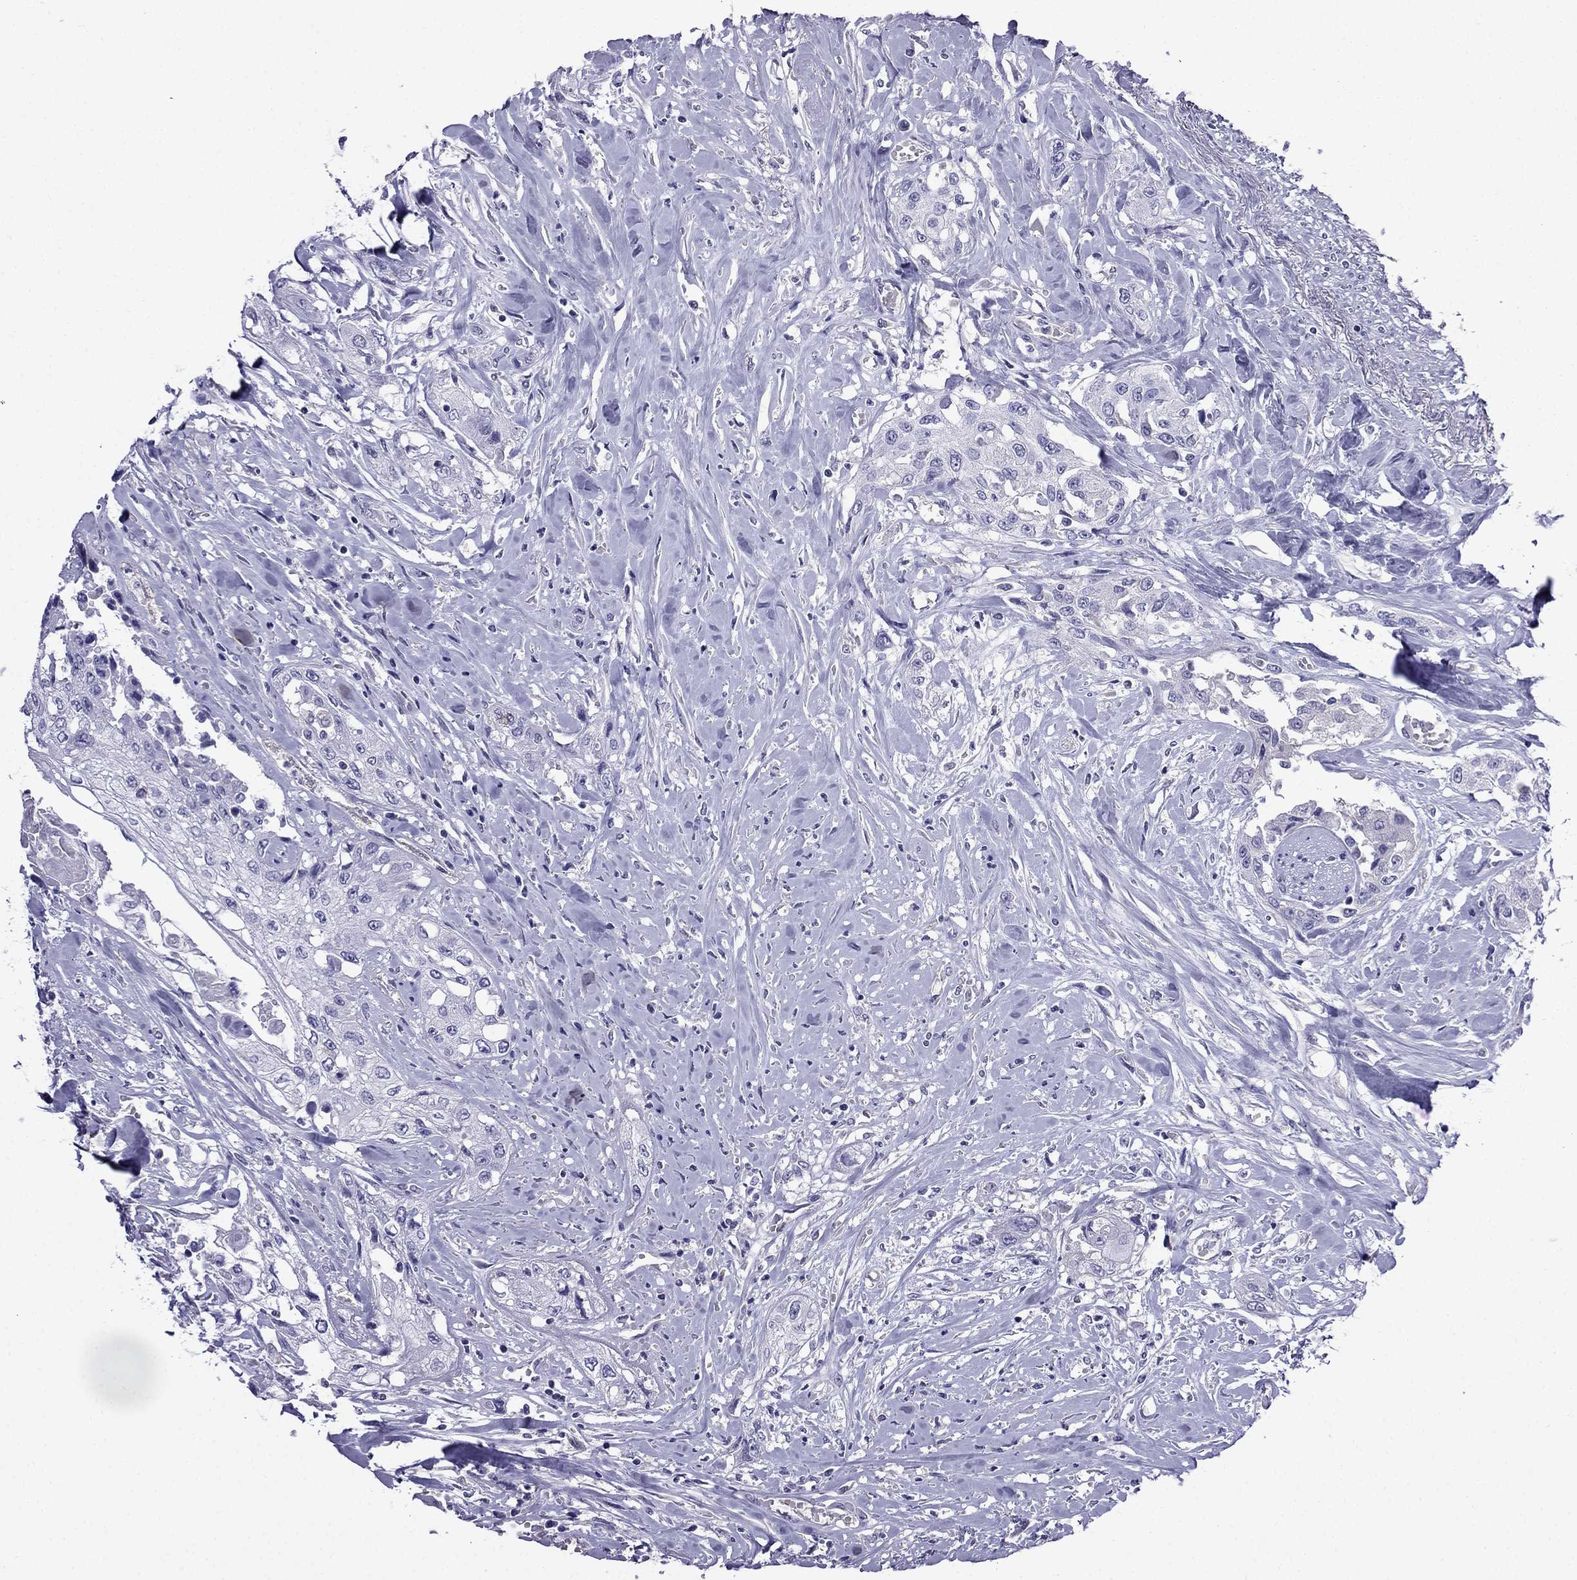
{"staining": {"intensity": "negative", "quantity": "none", "location": "none"}, "tissue": "head and neck cancer", "cell_type": "Tumor cells", "image_type": "cancer", "snomed": [{"axis": "morphology", "description": "Normal tissue, NOS"}, {"axis": "morphology", "description": "Squamous cell carcinoma, NOS"}, {"axis": "topography", "description": "Oral tissue"}, {"axis": "topography", "description": "Peripheral nerve tissue"}, {"axis": "topography", "description": "Head-Neck"}], "caption": "High power microscopy histopathology image of an IHC micrograph of squamous cell carcinoma (head and neck), revealing no significant expression in tumor cells.", "gene": "SCNN1D", "patient": {"sex": "female", "age": 59}}